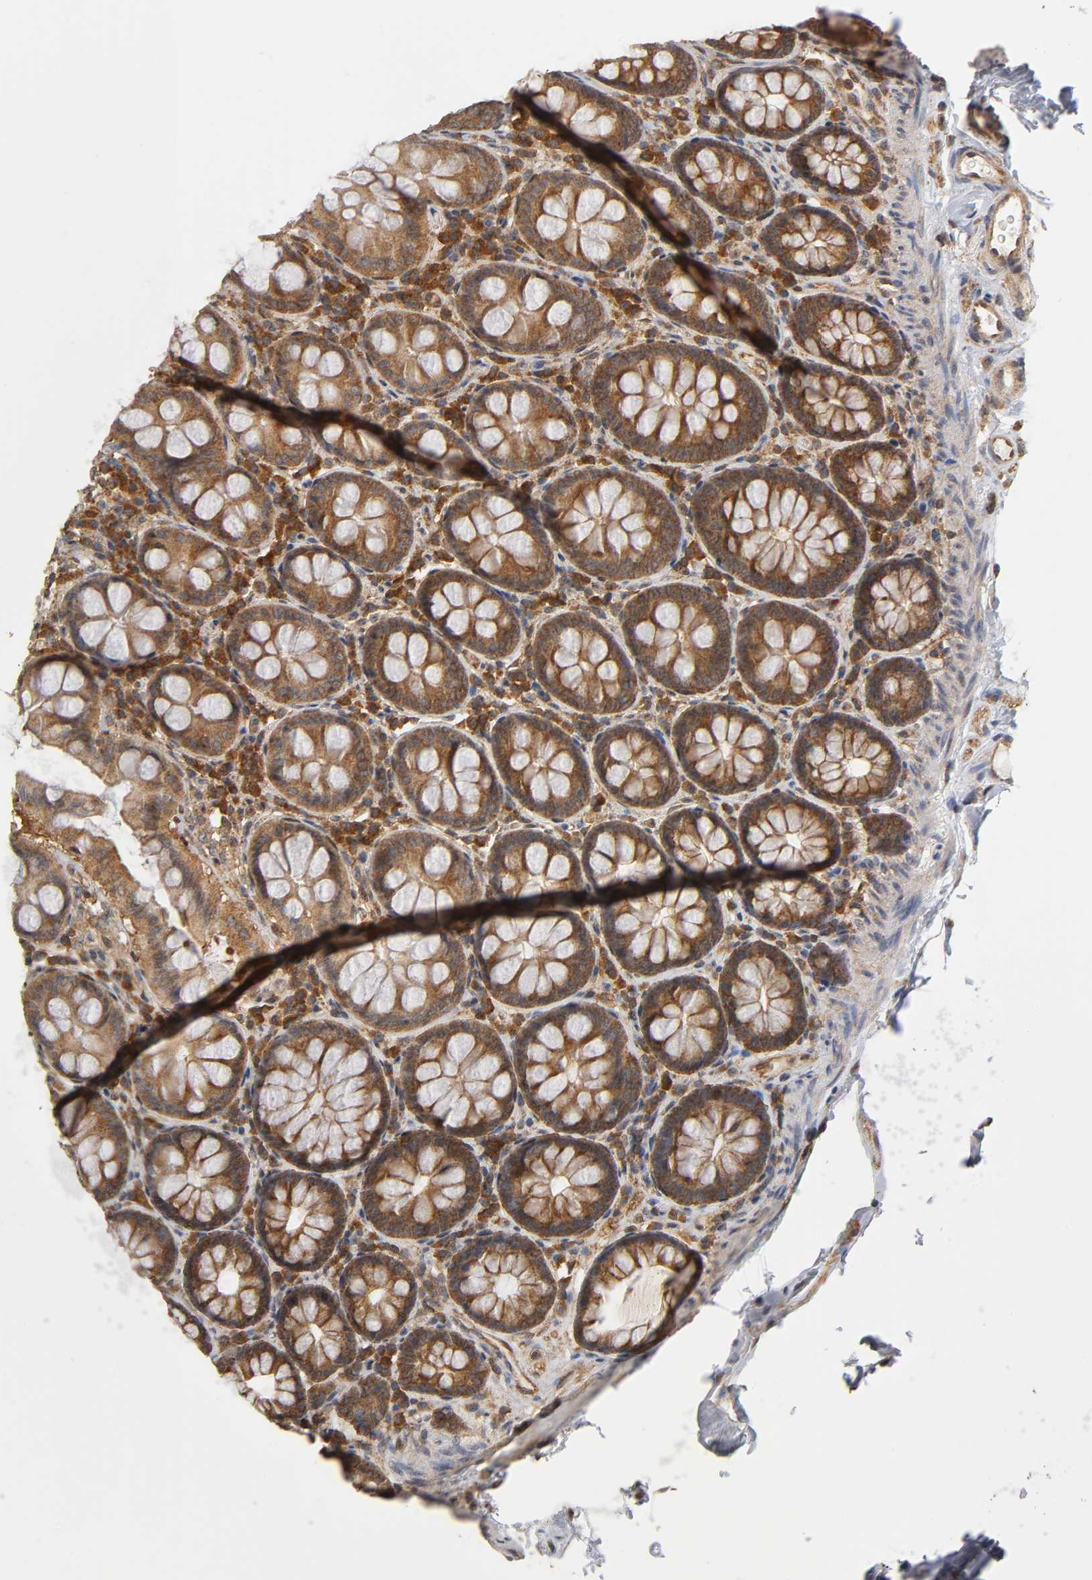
{"staining": {"intensity": "moderate", "quantity": ">75%", "location": "cytoplasmic/membranous"}, "tissue": "colon", "cell_type": "Endothelial cells", "image_type": "normal", "snomed": [{"axis": "morphology", "description": "Normal tissue, NOS"}, {"axis": "topography", "description": "Colon"}], "caption": "Immunohistochemical staining of normal human colon displays medium levels of moderate cytoplasmic/membranous staining in about >75% of endothelial cells.", "gene": "PAFAH1B1", "patient": {"sex": "female", "age": 61}}